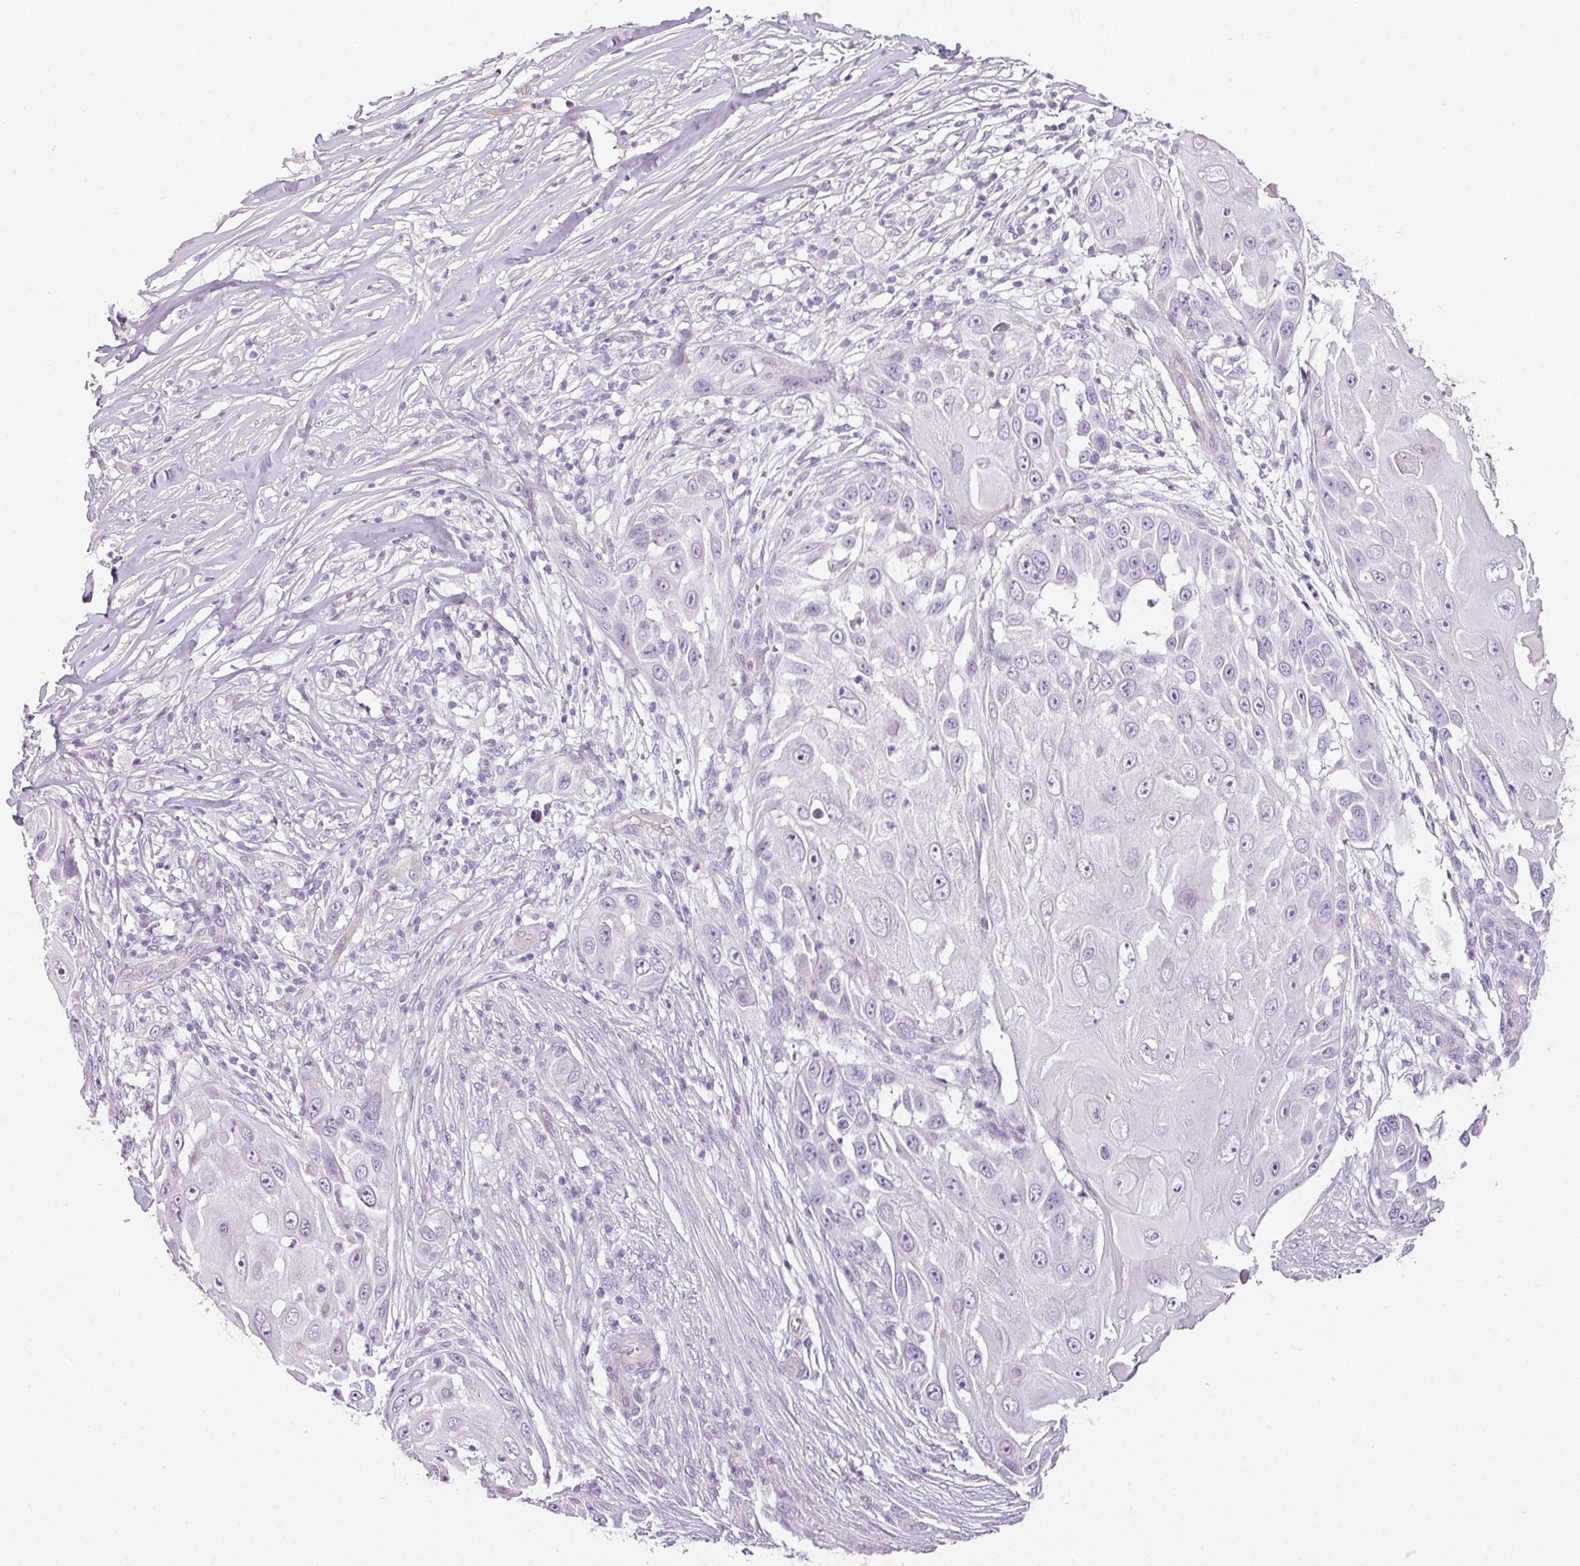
{"staining": {"intensity": "negative", "quantity": "none", "location": "none"}, "tissue": "skin cancer", "cell_type": "Tumor cells", "image_type": "cancer", "snomed": [{"axis": "morphology", "description": "Squamous cell carcinoma, NOS"}, {"axis": "topography", "description": "Skin"}], "caption": "Human skin cancer (squamous cell carcinoma) stained for a protein using immunohistochemistry (IHC) shows no expression in tumor cells.", "gene": "RAX2", "patient": {"sex": "female", "age": 44}}